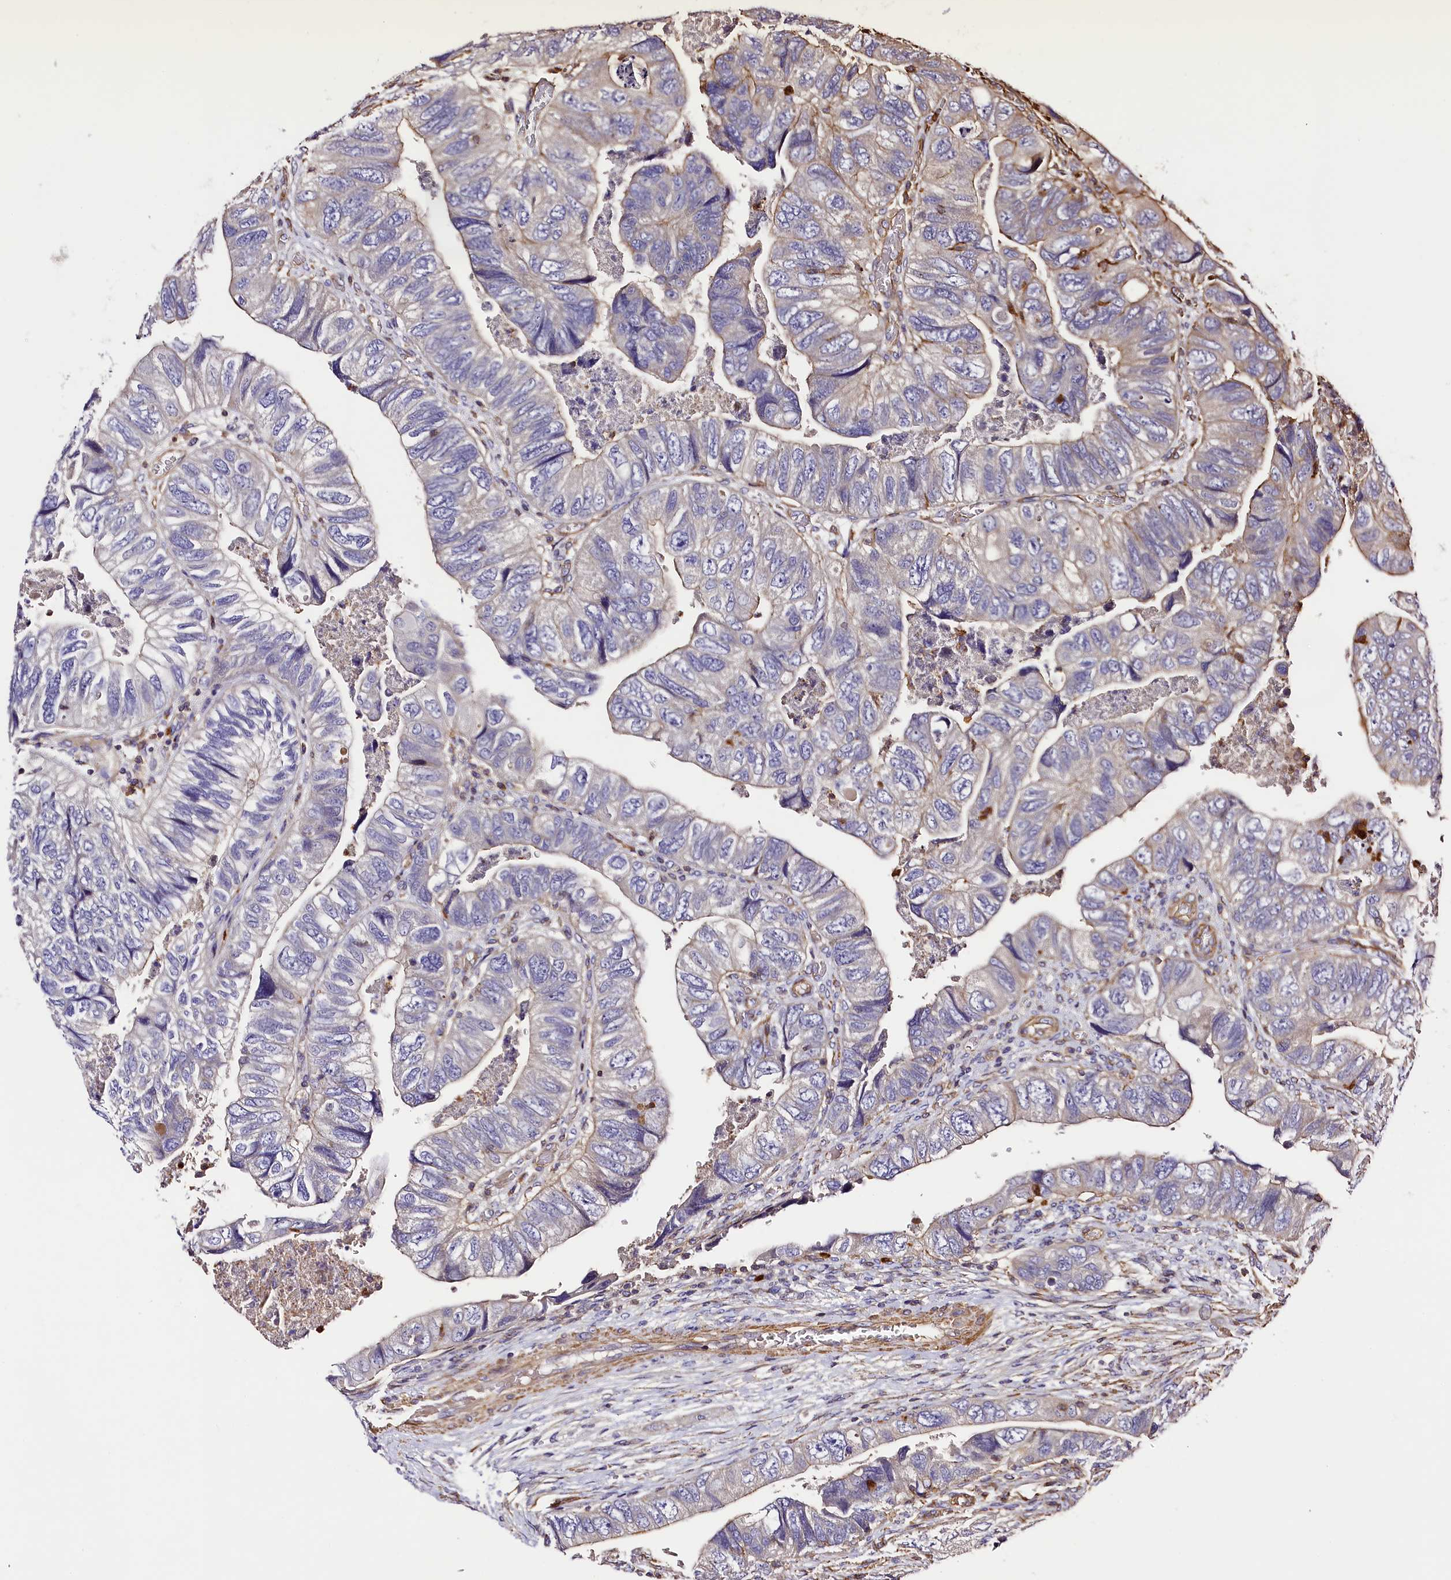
{"staining": {"intensity": "negative", "quantity": "none", "location": "none"}, "tissue": "colorectal cancer", "cell_type": "Tumor cells", "image_type": "cancer", "snomed": [{"axis": "morphology", "description": "Adenocarcinoma, NOS"}, {"axis": "topography", "description": "Rectum"}], "caption": "DAB (3,3'-diaminobenzidine) immunohistochemical staining of adenocarcinoma (colorectal) demonstrates no significant staining in tumor cells.", "gene": "RAPSN", "patient": {"sex": "male", "age": 63}}